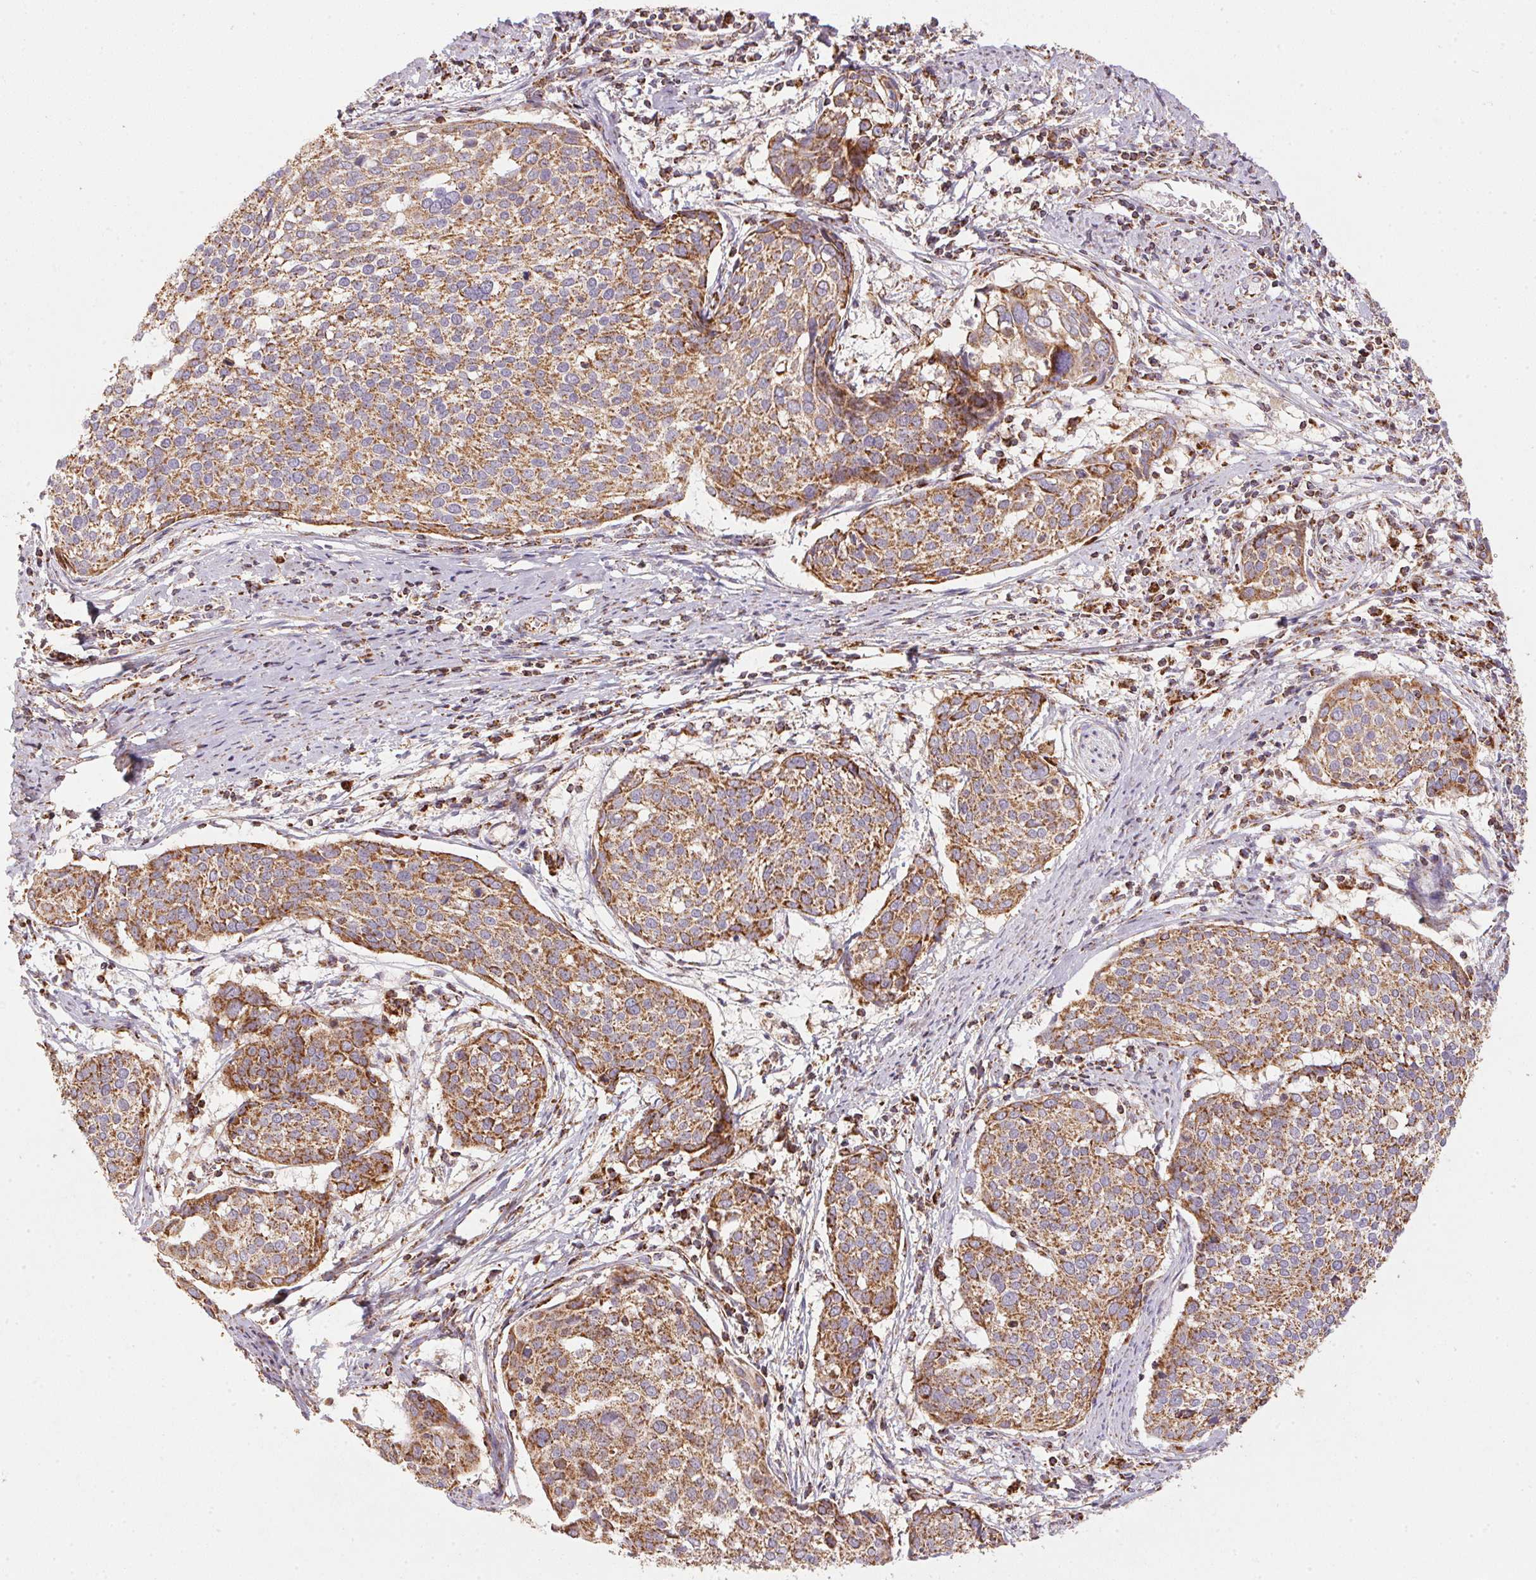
{"staining": {"intensity": "strong", "quantity": ">75%", "location": "cytoplasmic/membranous"}, "tissue": "cervical cancer", "cell_type": "Tumor cells", "image_type": "cancer", "snomed": [{"axis": "morphology", "description": "Squamous cell carcinoma, NOS"}, {"axis": "topography", "description": "Cervix"}], "caption": "Cervical cancer was stained to show a protein in brown. There is high levels of strong cytoplasmic/membranous staining in about >75% of tumor cells.", "gene": "NDUFS2", "patient": {"sex": "female", "age": 39}}